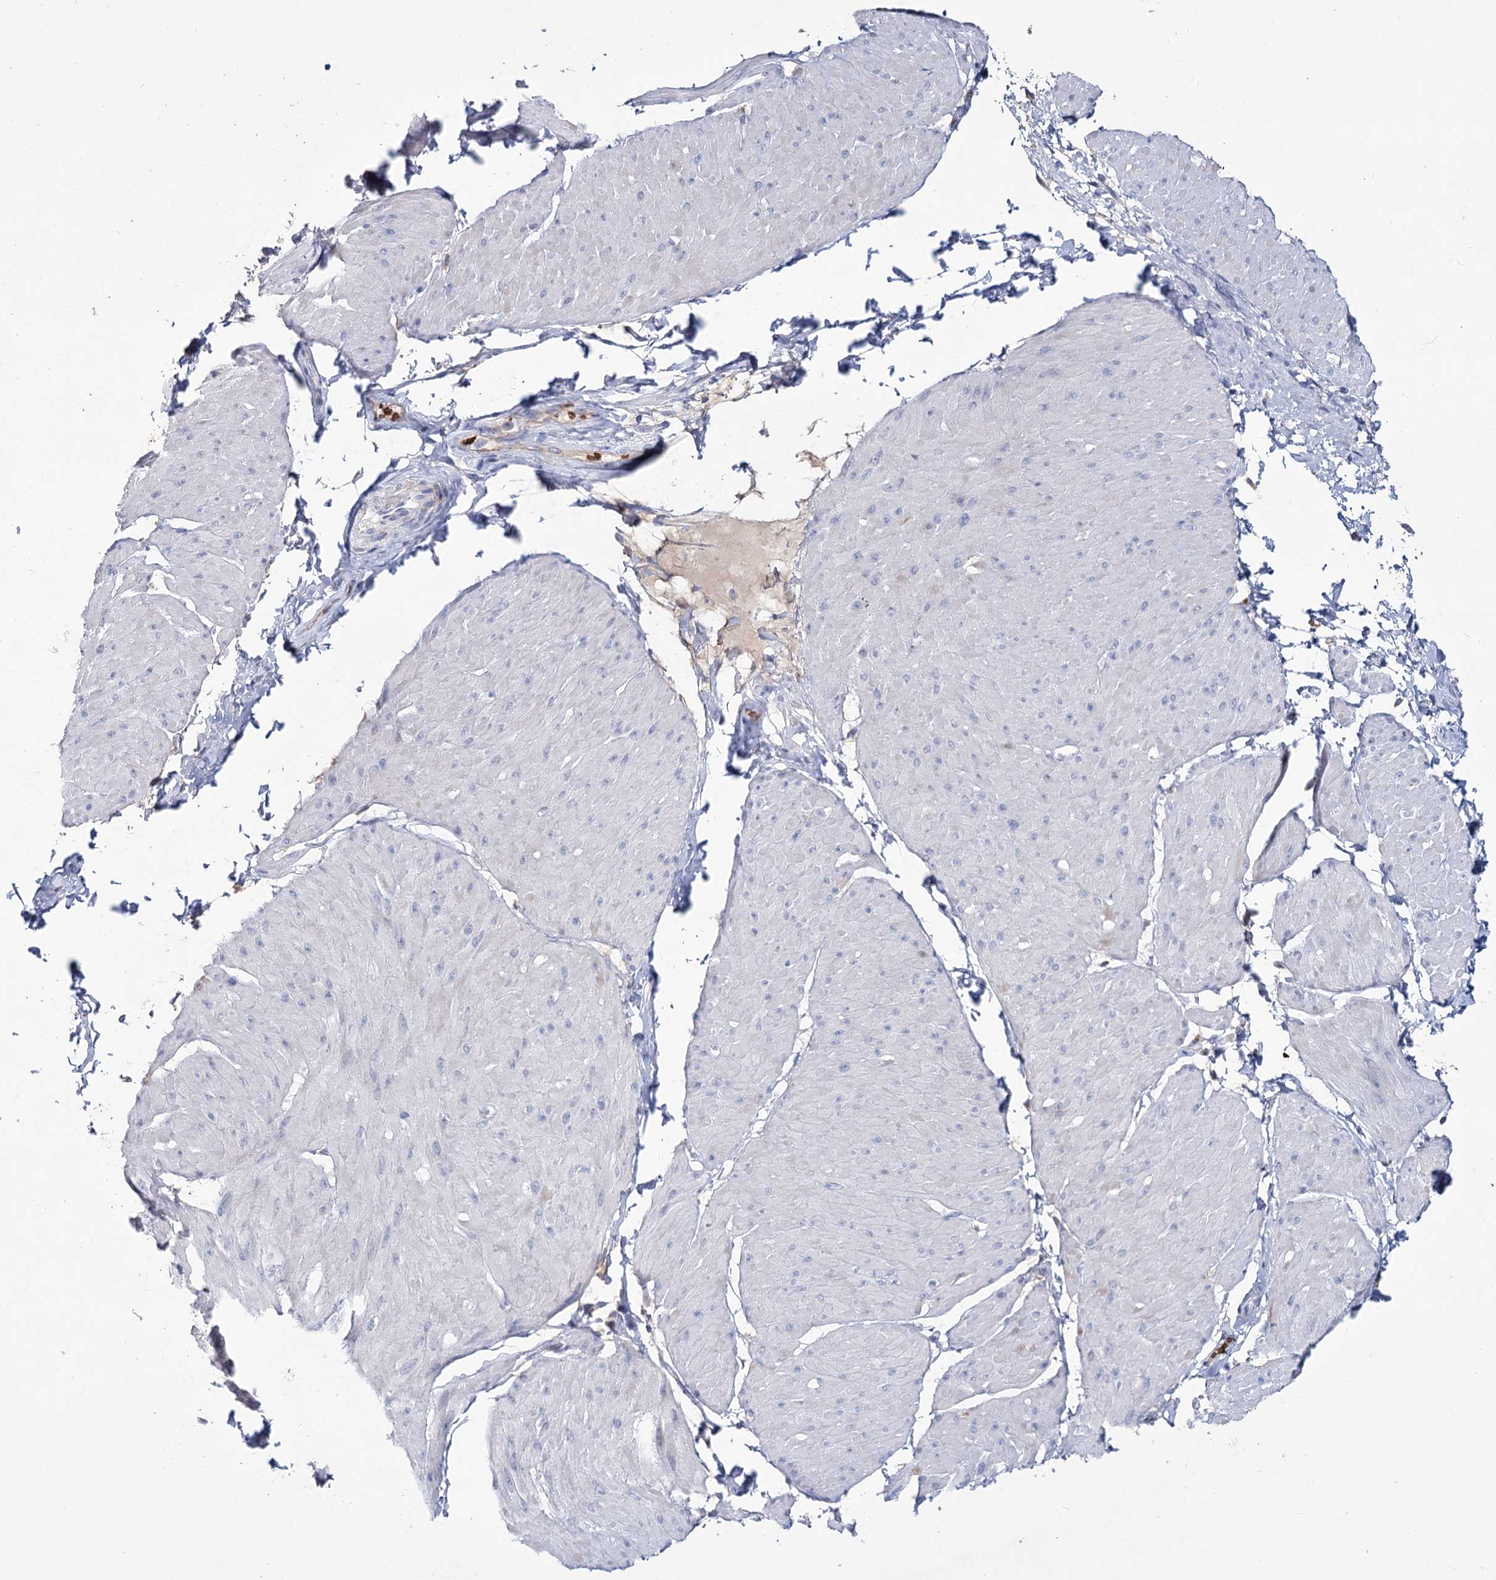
{"staining": {"intensity": "negative", "quantity": "none", "location": "none"}, "tissue": "smooth muscle", "cell_type": "Smooth muscle cells", "image_type": "normal", "snomed": [{"axis": "morphology", "description": "Urothelial carcinoma, High grade"}, {"axis": "topography", "description": "Urinary bladder"}], "caption": "The micrograph shows no staining of smooth muscle cells in unremarkable smooth muscle.", "gene": "GBF1", "patient": {"sex": "male", "age": 46}}